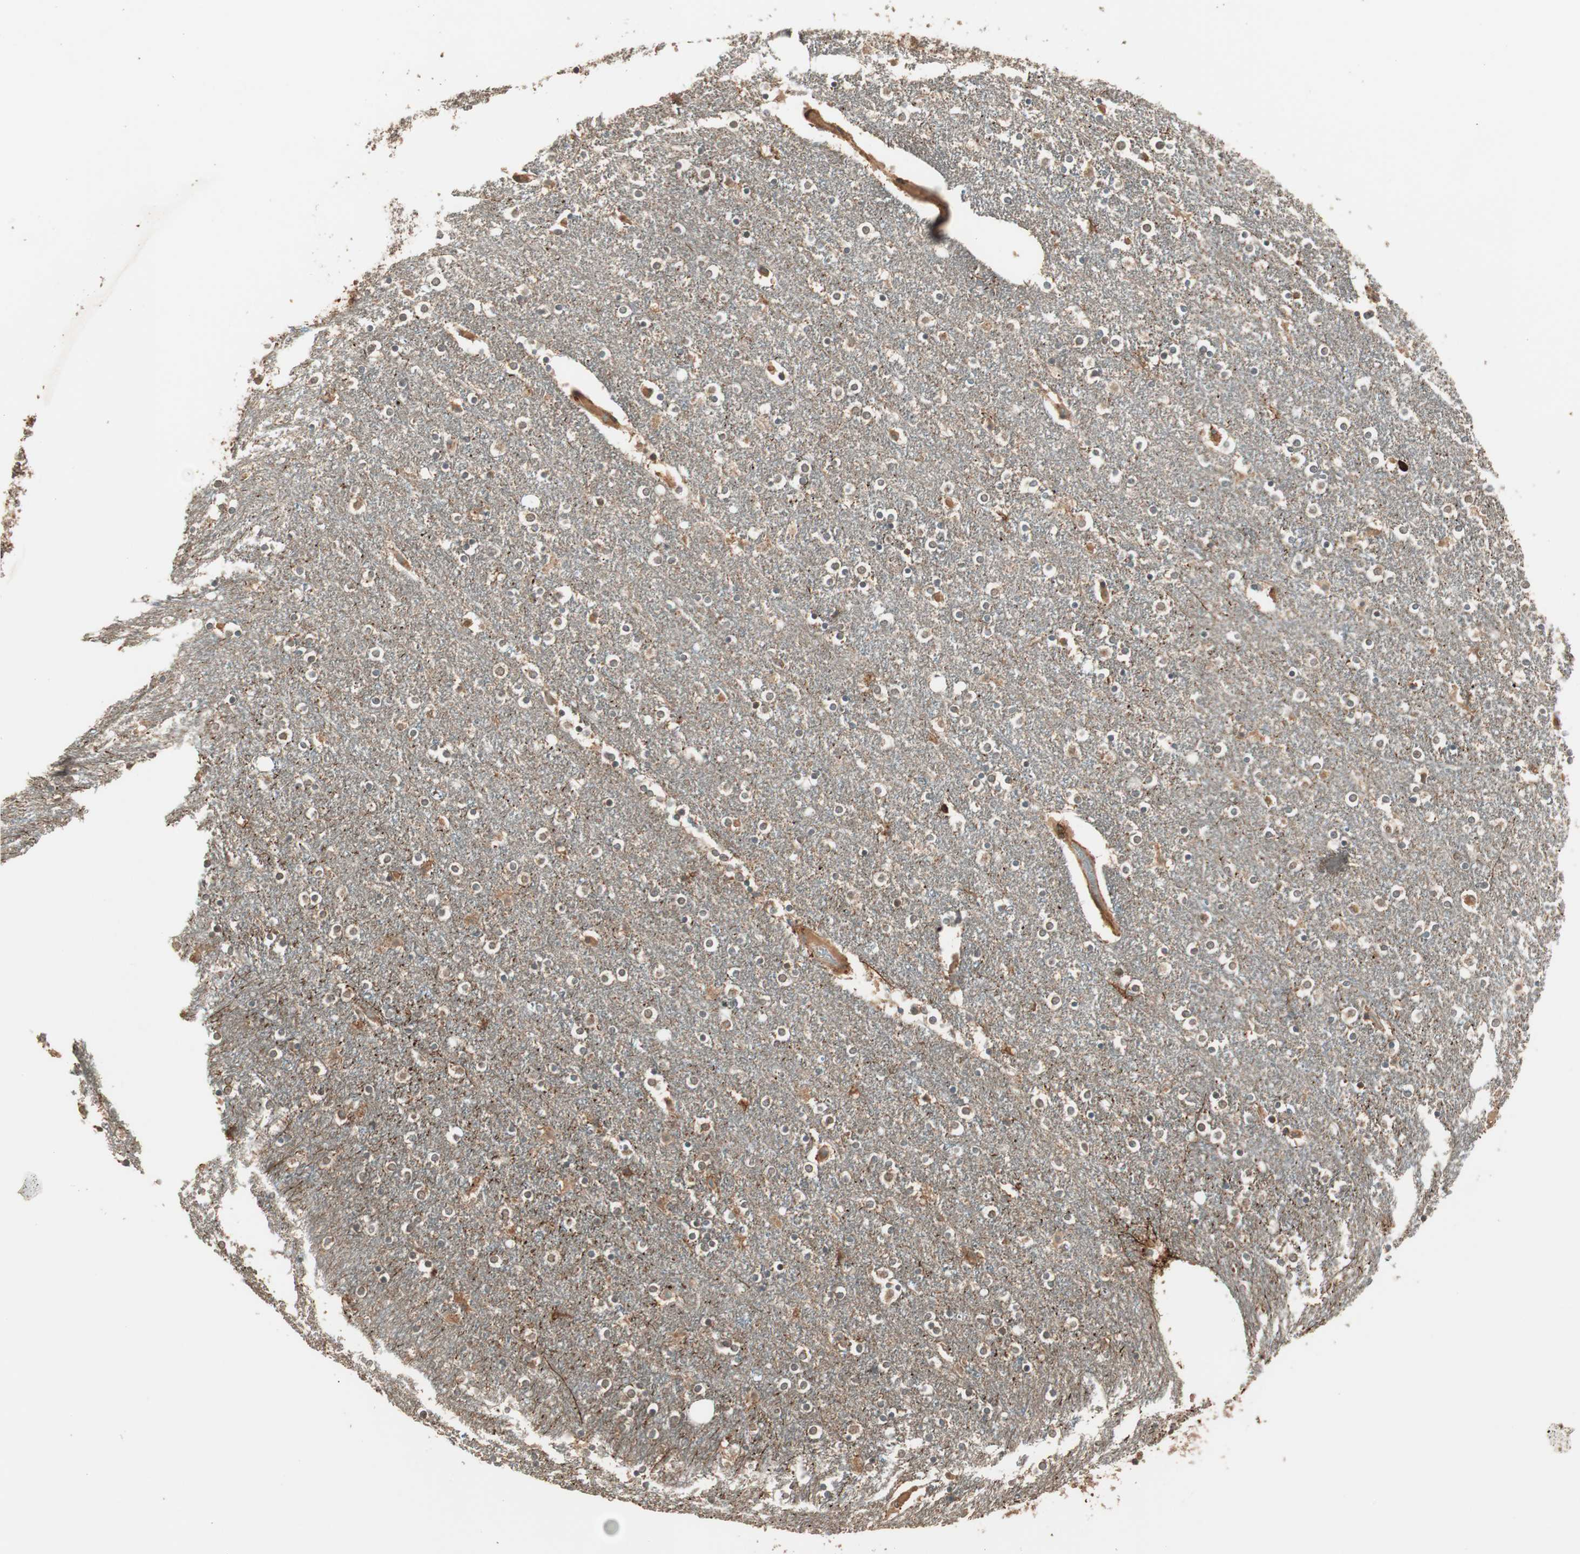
{"staining": {"intensity": "moderate", "quantity": ">75%", "location": "cytoplasmic/membranous,nuclear"}, "tissue": "caudate", "cell_type": "Glial cells", "image_type": "normal", "snomed": [{"axis": "morphology", "description": "Normal tissue, NOS"}, {"axis": "topography", "description": "Lateral ventricle wall"}], "caption": "Immunohistochemical staining of normal caudate demonstrates >75% levels of moderate cytoplasmic/membranous,nuclear protein staining in approximately >75% of glial cells.", "gene": "CNOT4", "patient": {"sex": "female", "age": 54}}